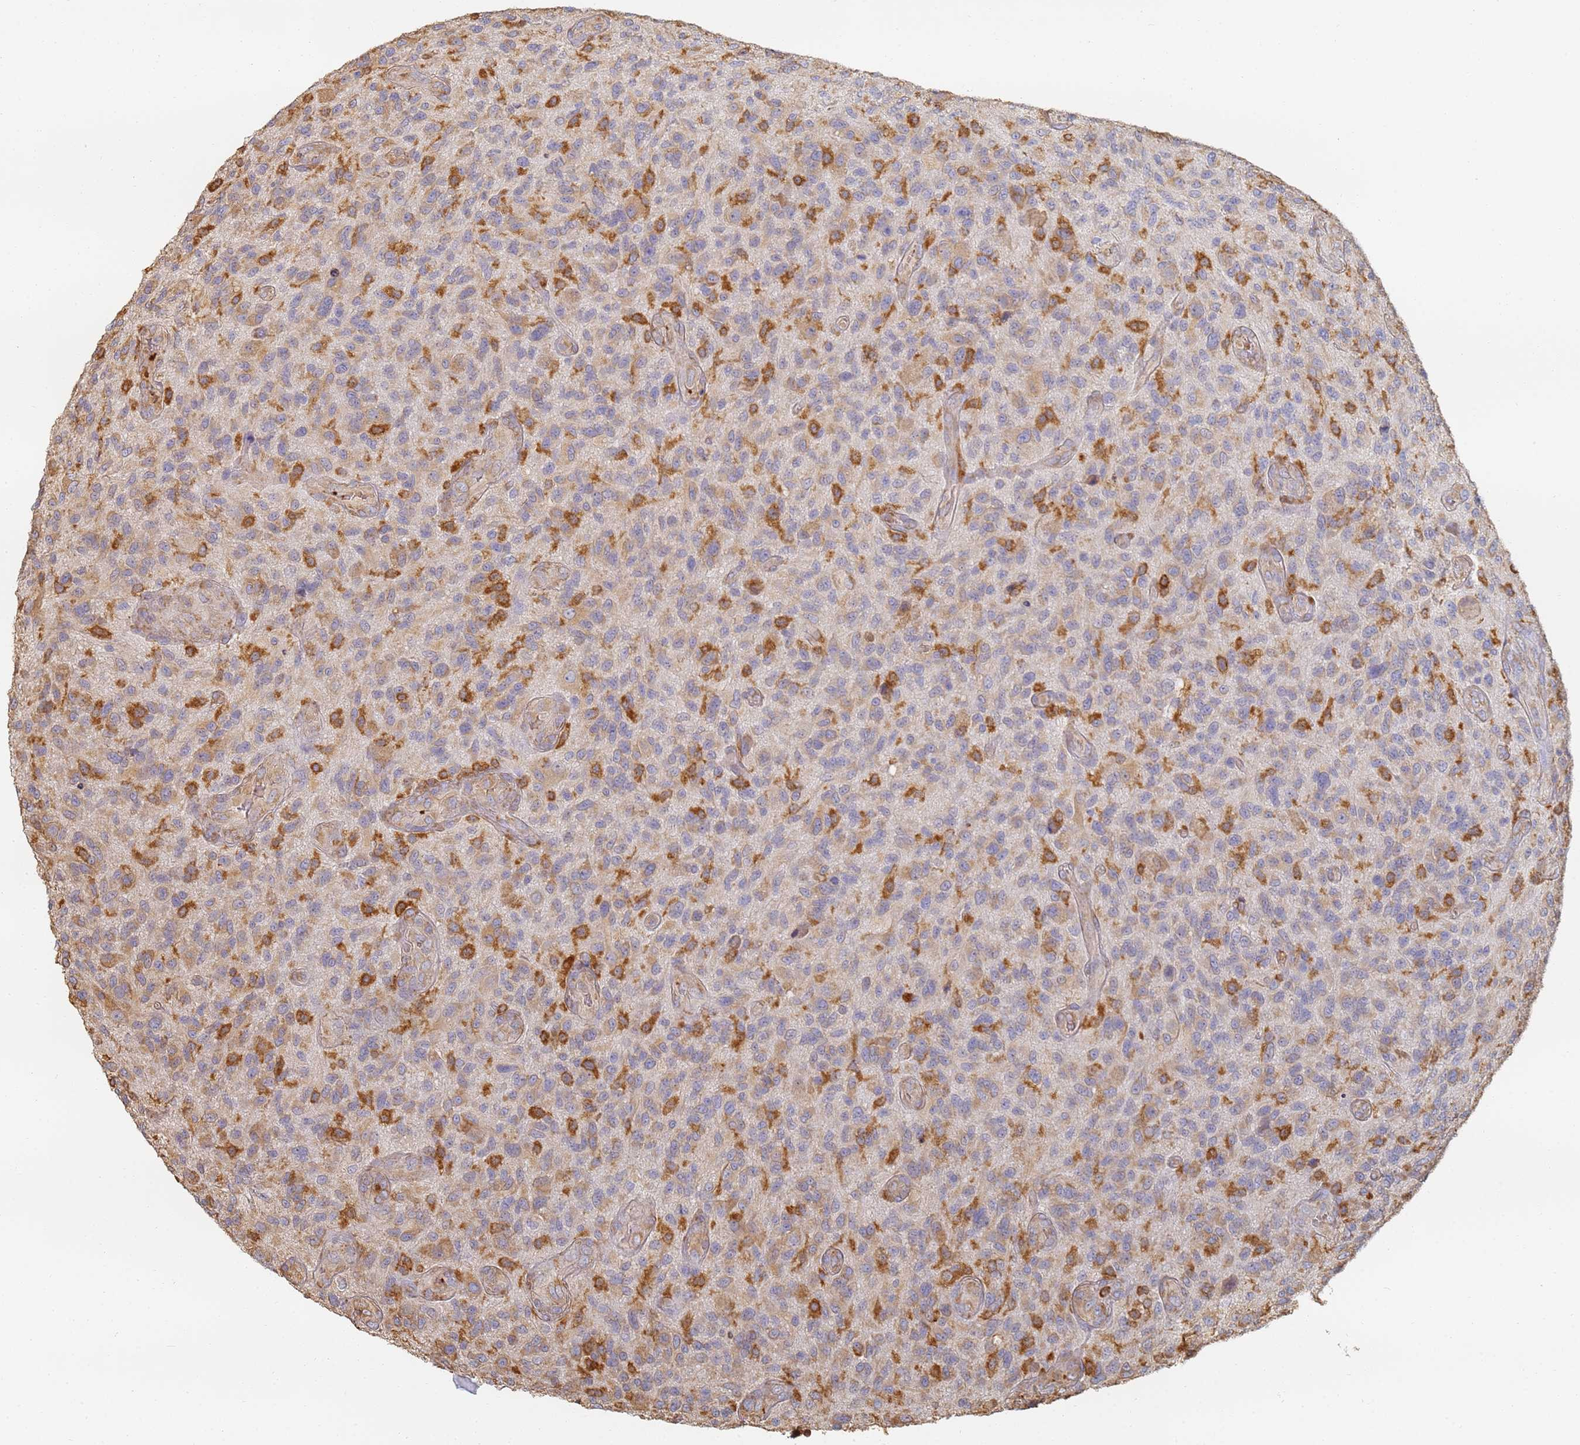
{"staining": {"intensity": "moderate", "quantity": "<25%", "location": "cytoplasmic/membranous"}, "tissue": "glioma", "cell_type": "Tumor cells", "image_type": "cancer", "snomed": [{"axis": "morphology", "description": "Glioma, malignant, High grade"}, {"axis": "topography", "description": "Brain"}], "caption": "There is low levels of moderate cytoplasmic/membranous expression in tumor cells of malignant glioma (high-grade), as demonstrated by immunohistochemical staining (brown color).", "gene": "BIN2", "patient": {"sex": "male", "age": 47}}